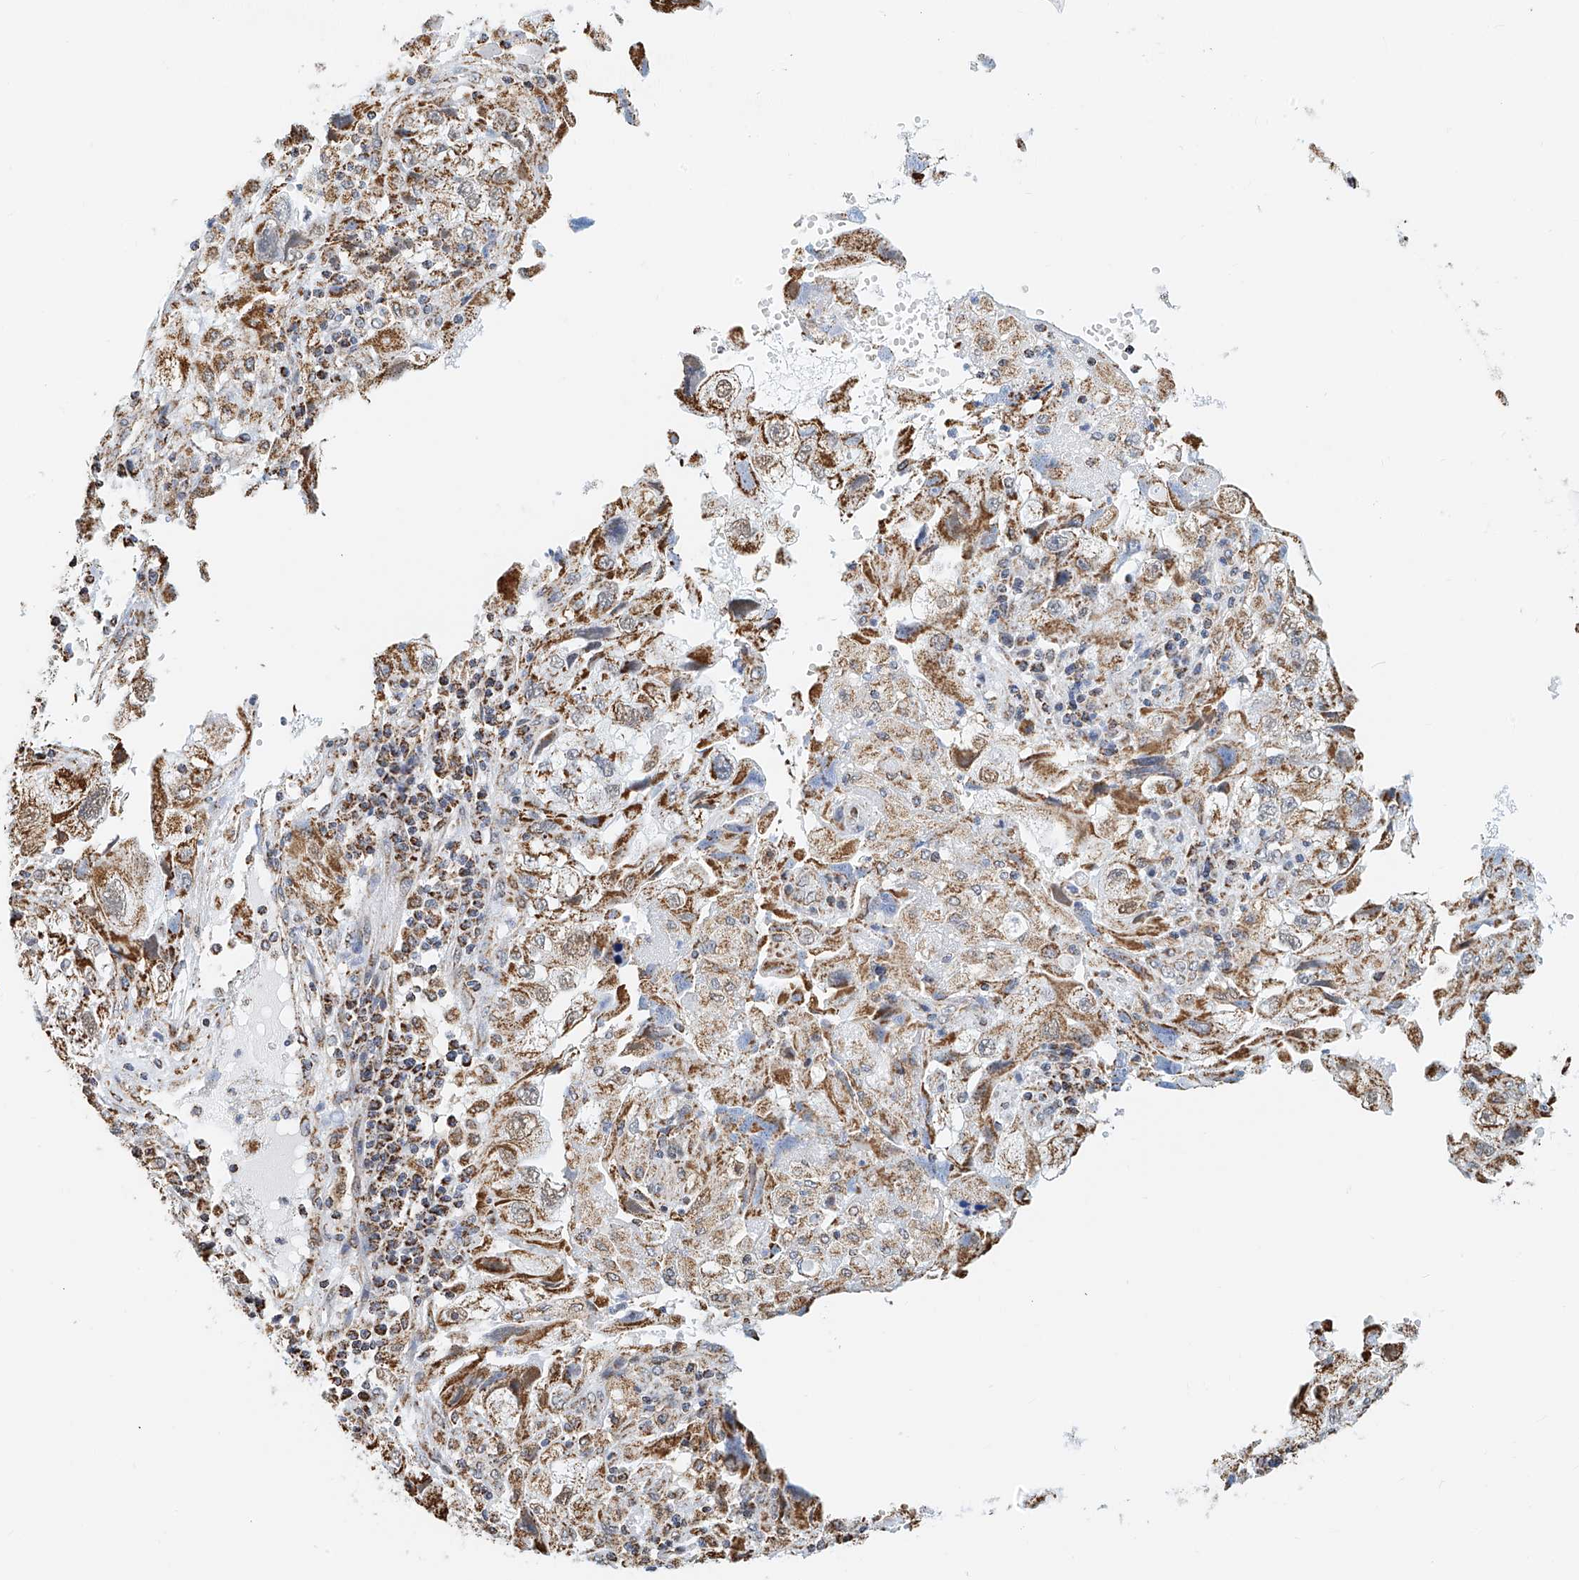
{"staining": {"intensity": "moderate", "quantity": ">75%", "location": "cytoplasmic/membranous"}, "tissue": "endometrial cancer", "cell_type": "Tumor cells", "image_type": "cancer", "snomed": [{"axis": "morphology", "description": "Adenocarcinoma, NOS"}, {"axis": "topography", "description": "Endometrium"}], "caption": "IHC image of human adenocarcinoma (endometrial) stained for a protein (brown), which exhibits medium levels of moderate cytoplasmic/membranous positivity in about >75% of tumor cells.", "gene": "NALCN", "patient": {"sex": "female", "age": 49}}